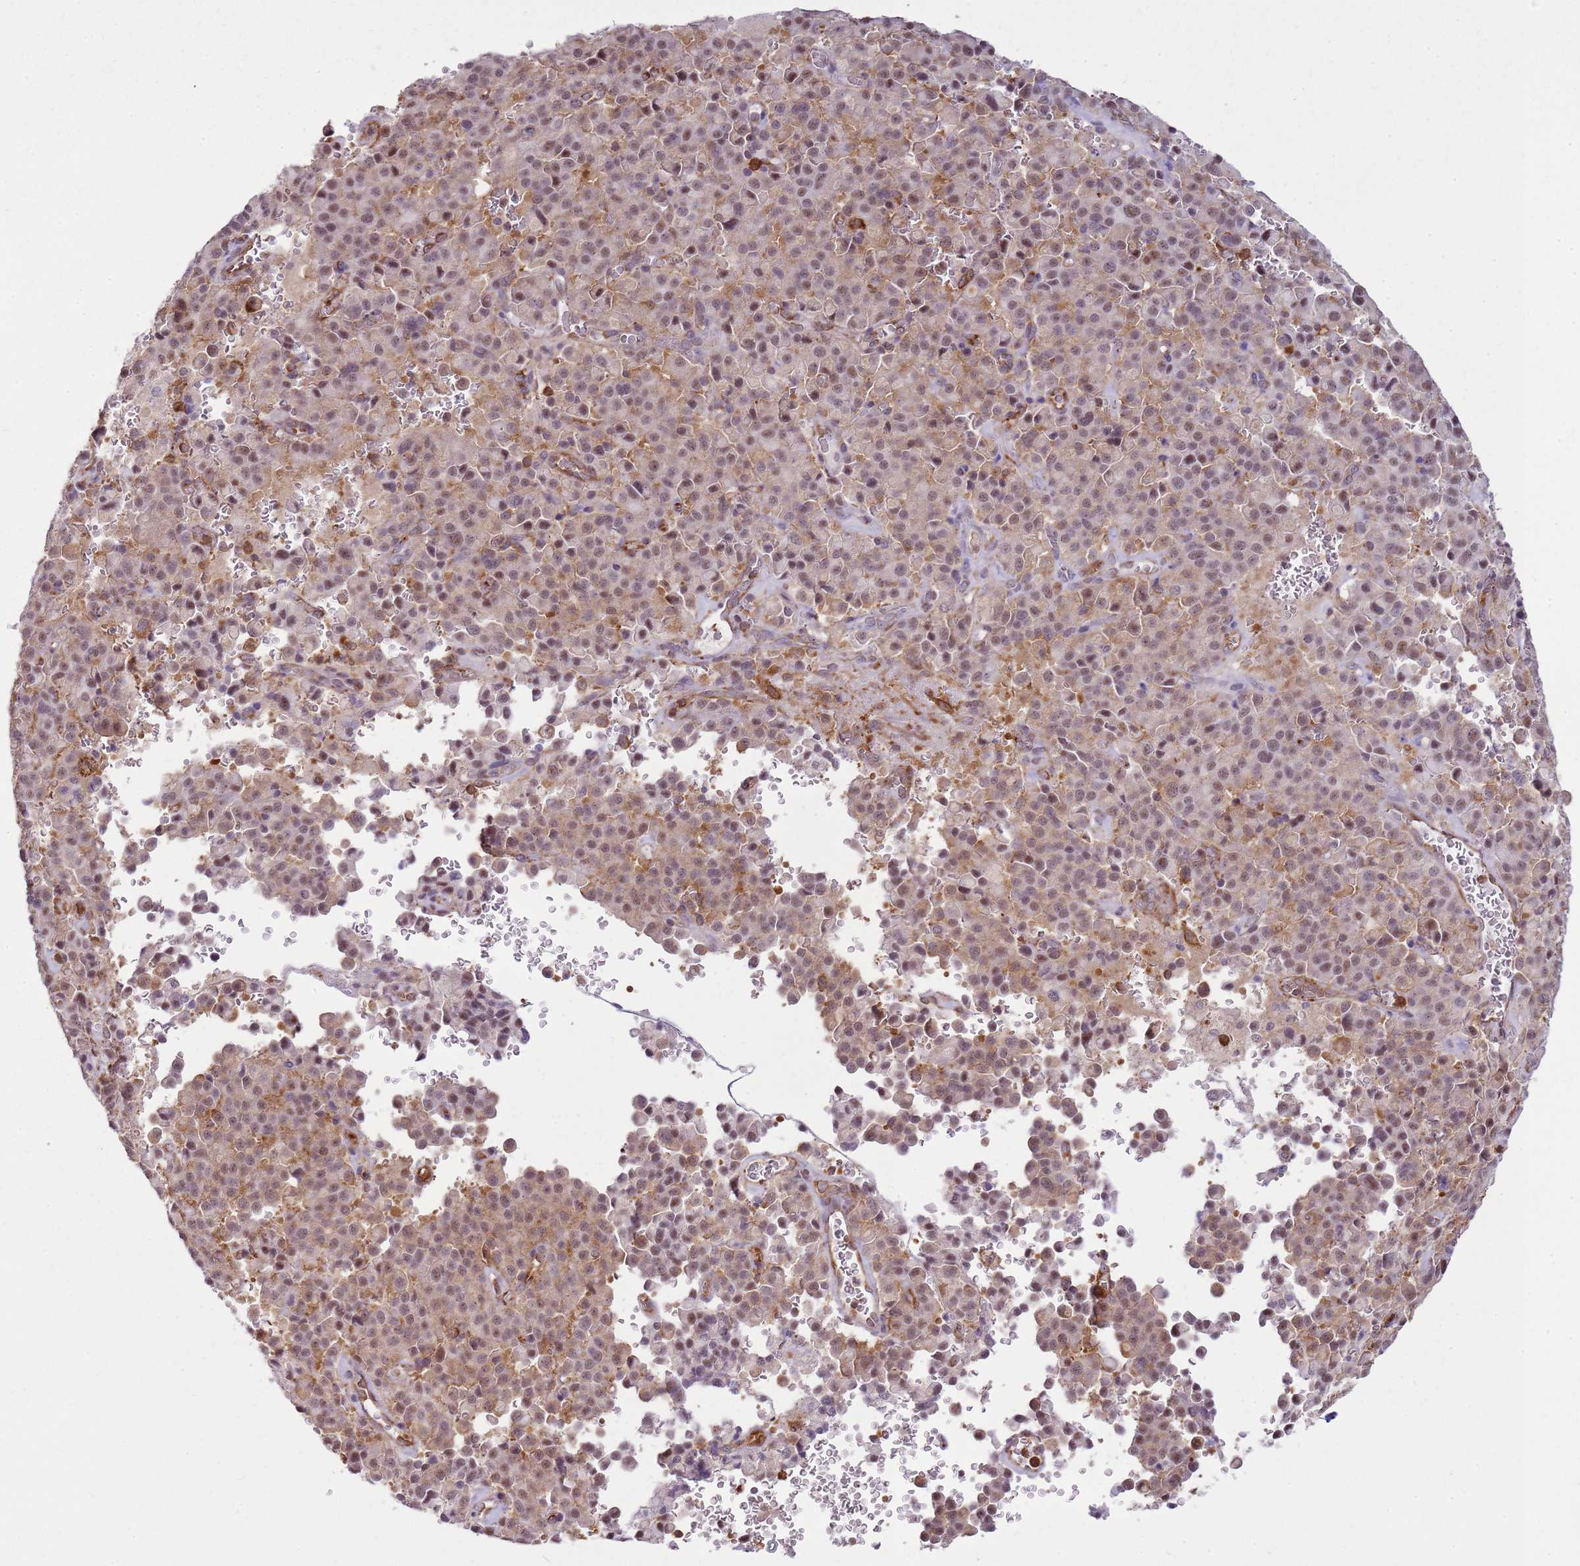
{"staining": {"intensity": "weak", "quantity": "25%-75%", "location": "nuclear"}, "tissue": "pancreatic cancer", "cell_type": "Tumor cells", "image_type": "cancer", "snomed": [{"axis": "morphology", "description": "Adenocarcinoma, NOS"}, {"axis": "topography", "description": "Pancreas"}], "caption": "DAB (3,3'-diaminobenzidine) immunohistochemical staining of pancreatic cancer (adenocarcinoma) demonstrates weak nuclear protein positivity in about 25%-75% of tumor cells.", "gene": "GABRE", "patient": {"sex": "male", "age": 65}}